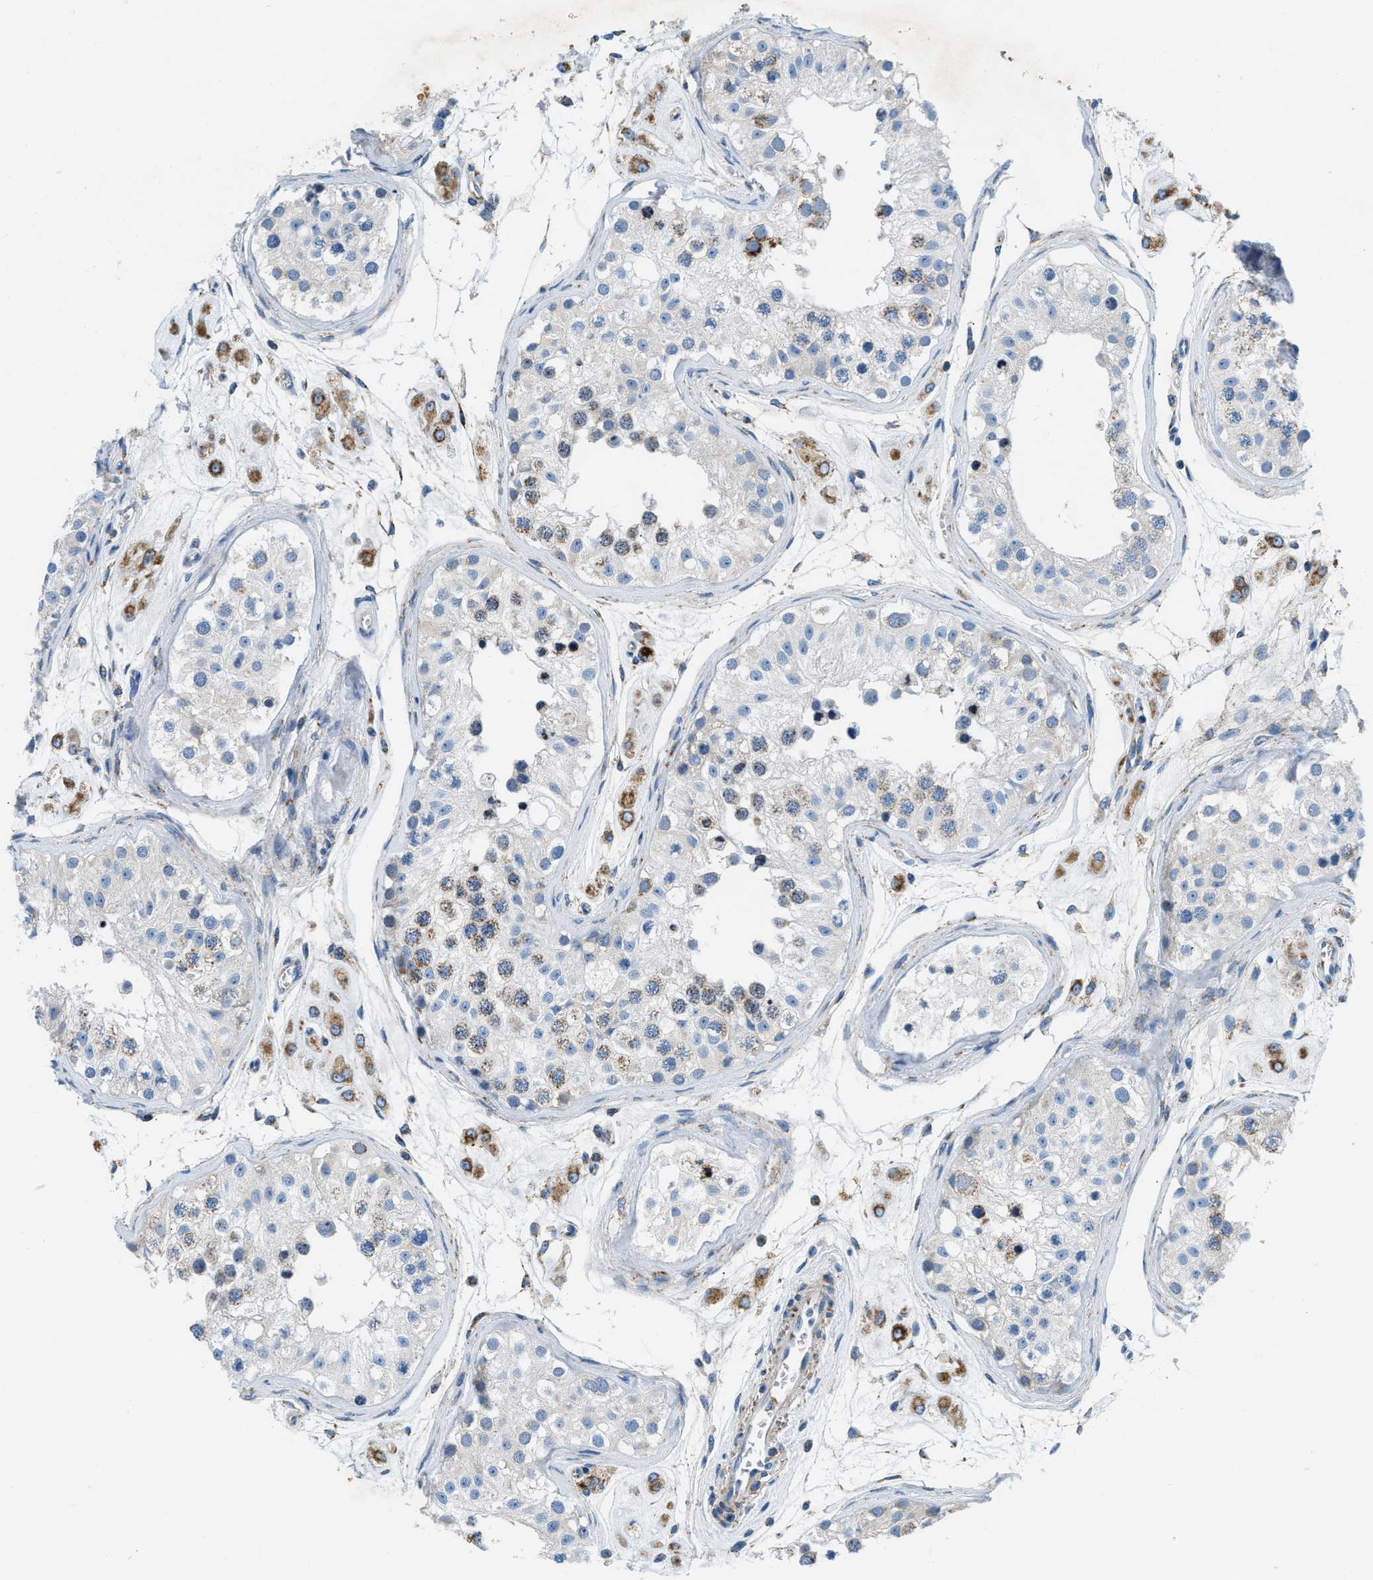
{"staining": {"intensity": "weak", "quantity": "25%-75%", "location": "cytoplasmic/membranous"}, "tissue": "testis", "cell_type": "Cells in seminiferous ducts", "image_type": "normal", "snomed": [{"axis": "morphology", "description": "Normal tissue, NOS"}, {"axis": "morphology", "description": "Adenocarcinoma, metastatic, NOS"}, {"axis": "topography", "description": "Testis"}], "caption": "Immunohistochemistry (IHC) micrograph of benign testis: human testis stained using IHC displays low levels of weak protein expression localized specifically in the cytoplasmic/membranous of cells in seminiferous ducts, appearing as a cytoplasmic/membranous brown color.", "gene": "ACADVL", "patient": {"sex": "male", "age": 26}}